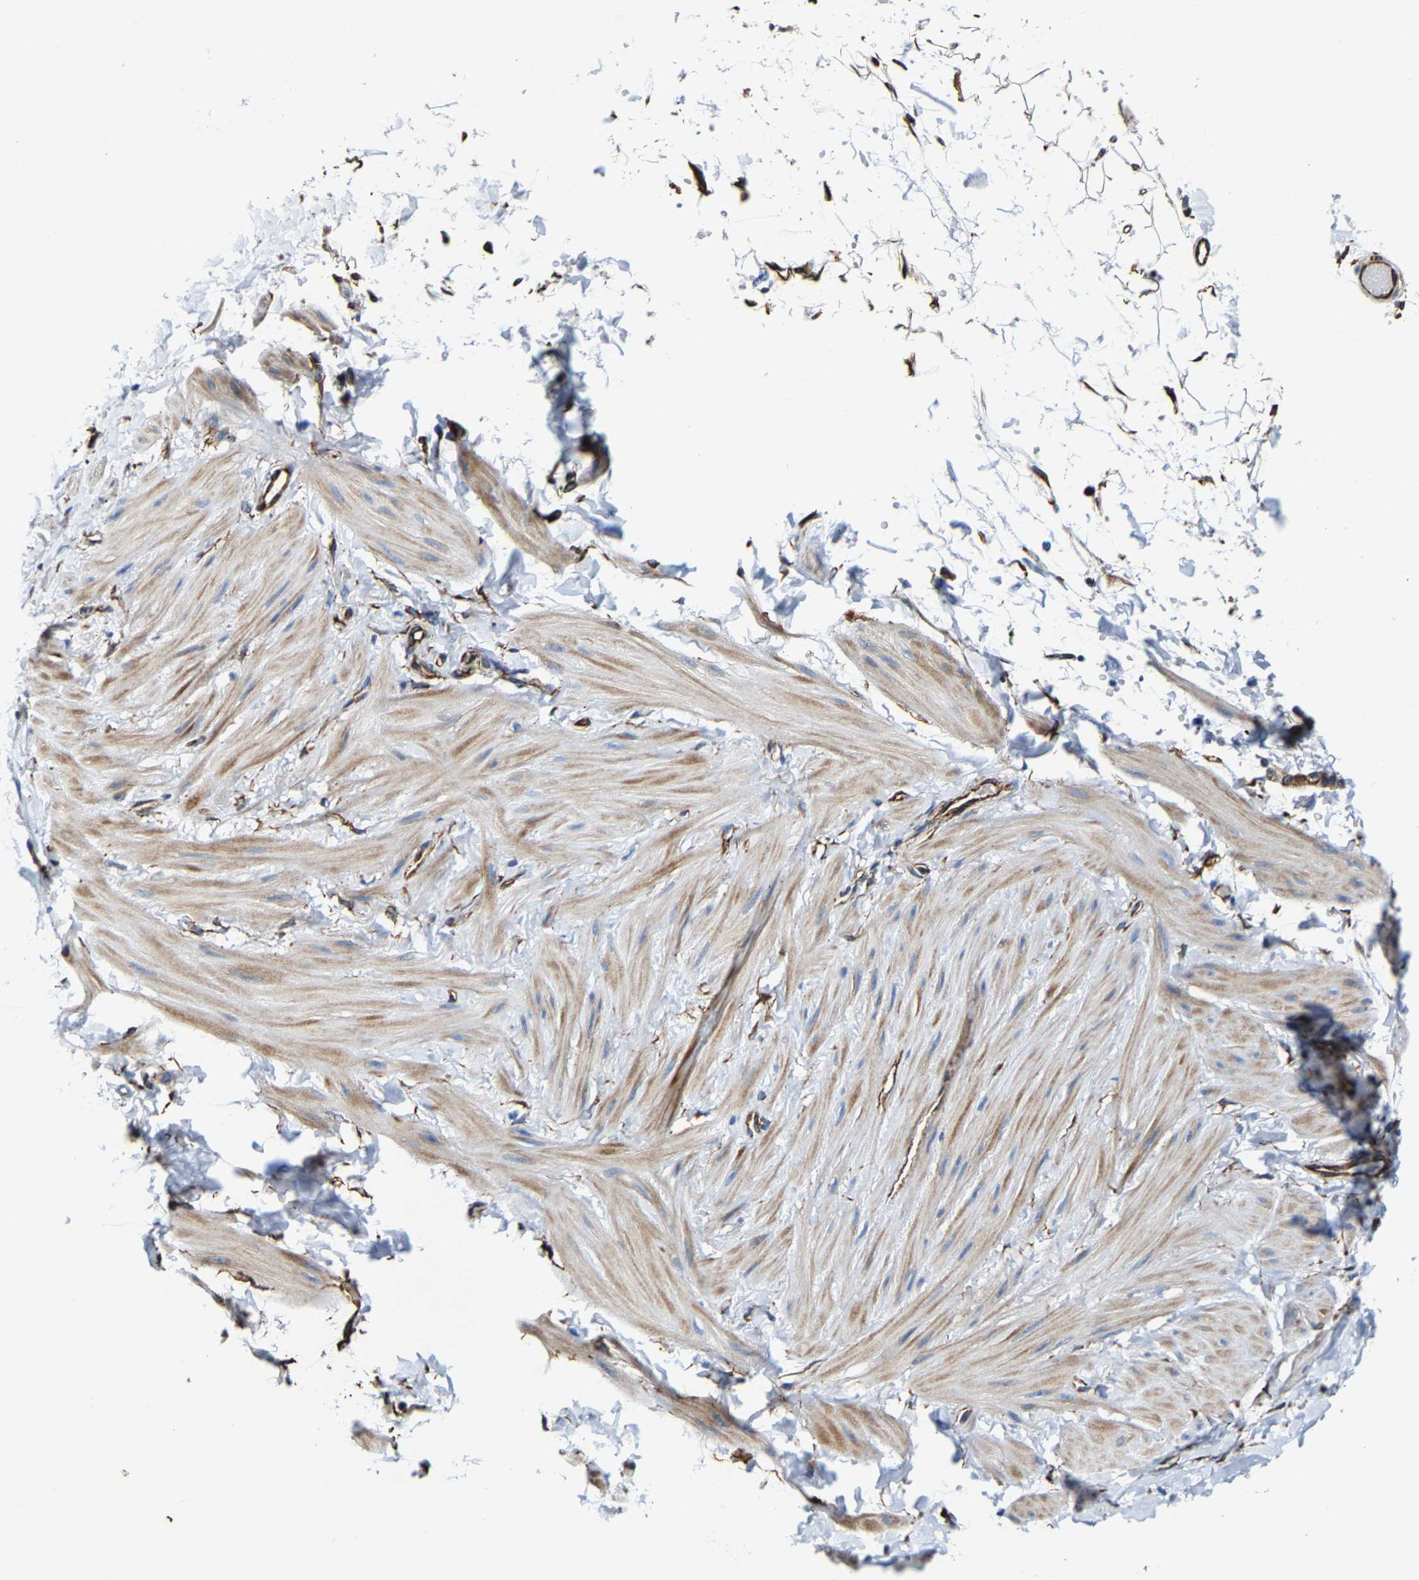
{"staining": {"intensity": "negative", "quantity": "none", "location": "none"}, "tissue": "adipose tissue", "cell_type": "Adipocytes", "image_type": "normal", "snomed": [{"axis": "morphology", "description": "Normal tissue, NOS"}, {"axis": "topography", "description": "Adipose tissue"}, {"axis": "topography", "description": "Vascular tissue"}, {"axis": "topography", "description": "Peripheral nerve tissue"}], "caption": "DAB (3,3'-diaminobenzidine) immunohistochemical staining of normal human adipose tissue reveals no significant staining in adipocytes. (DAB immunohistochemistry visualized using brightfield microscopy, high magnification).", "gene": "MMEL1", "patient": {"sex": "male", "age": 25}}